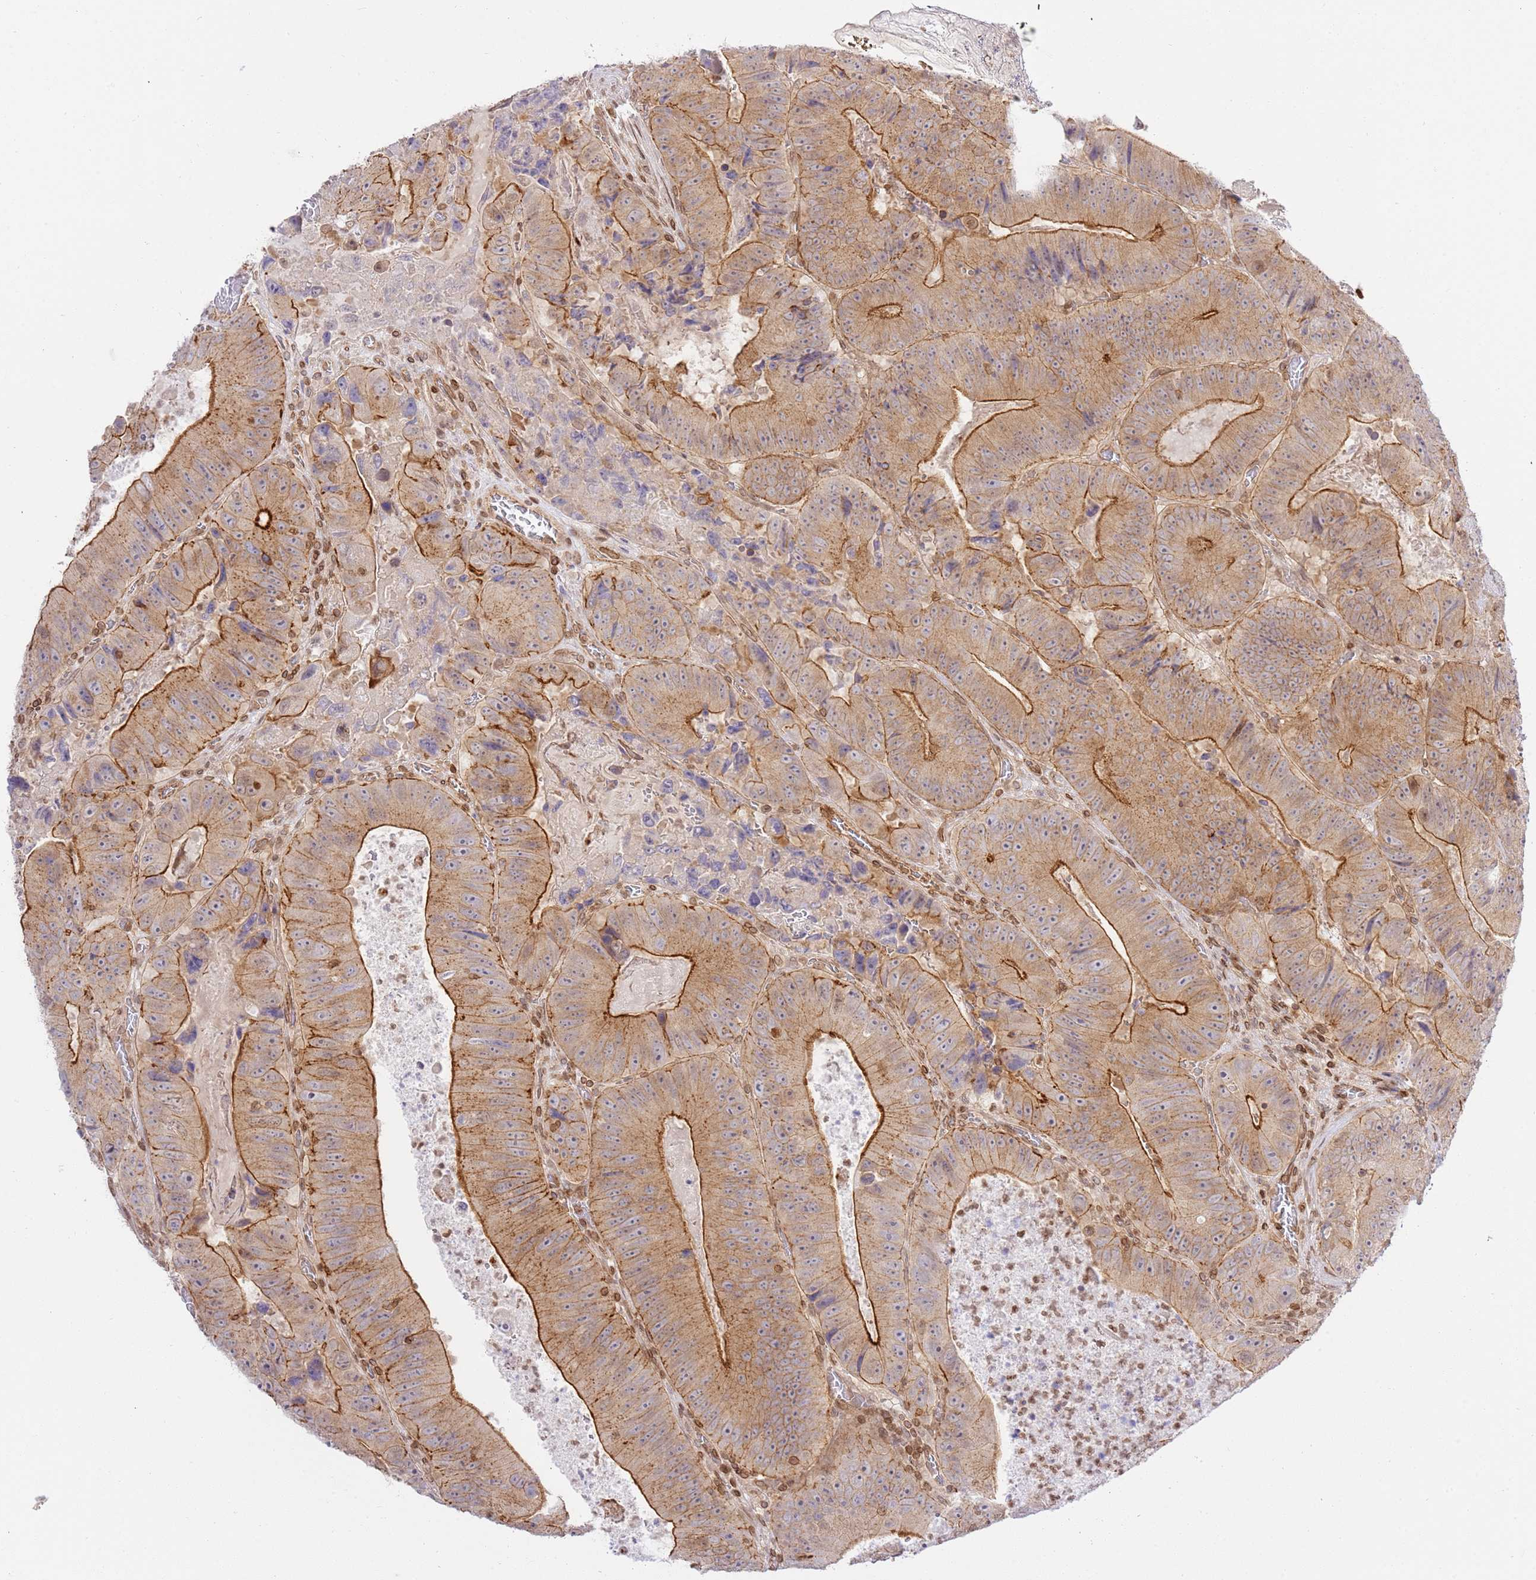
{"staining": {"intensity": "strong", "quantity": "25%-75%", "location": "cytoplasmic/membranous"}, "tissue": "colorectal cancer", "cell_type": "Tumor cells", "image_type": "cancer", "snomed": [{"axis": "morphology", "description": "Adenocarcinoma, NOS"}, {"axis": "topography", "description": "Colon"}], "caption": "Strong cytoplasmic/membranous expression for a protein is seen in approximately 25%-75% of tumor cells of colorectal adenocarcinoma using immunohistochemistry (IHC).", "gene": "TRIM37", "patient": {"sex": "female", "age": 86}}